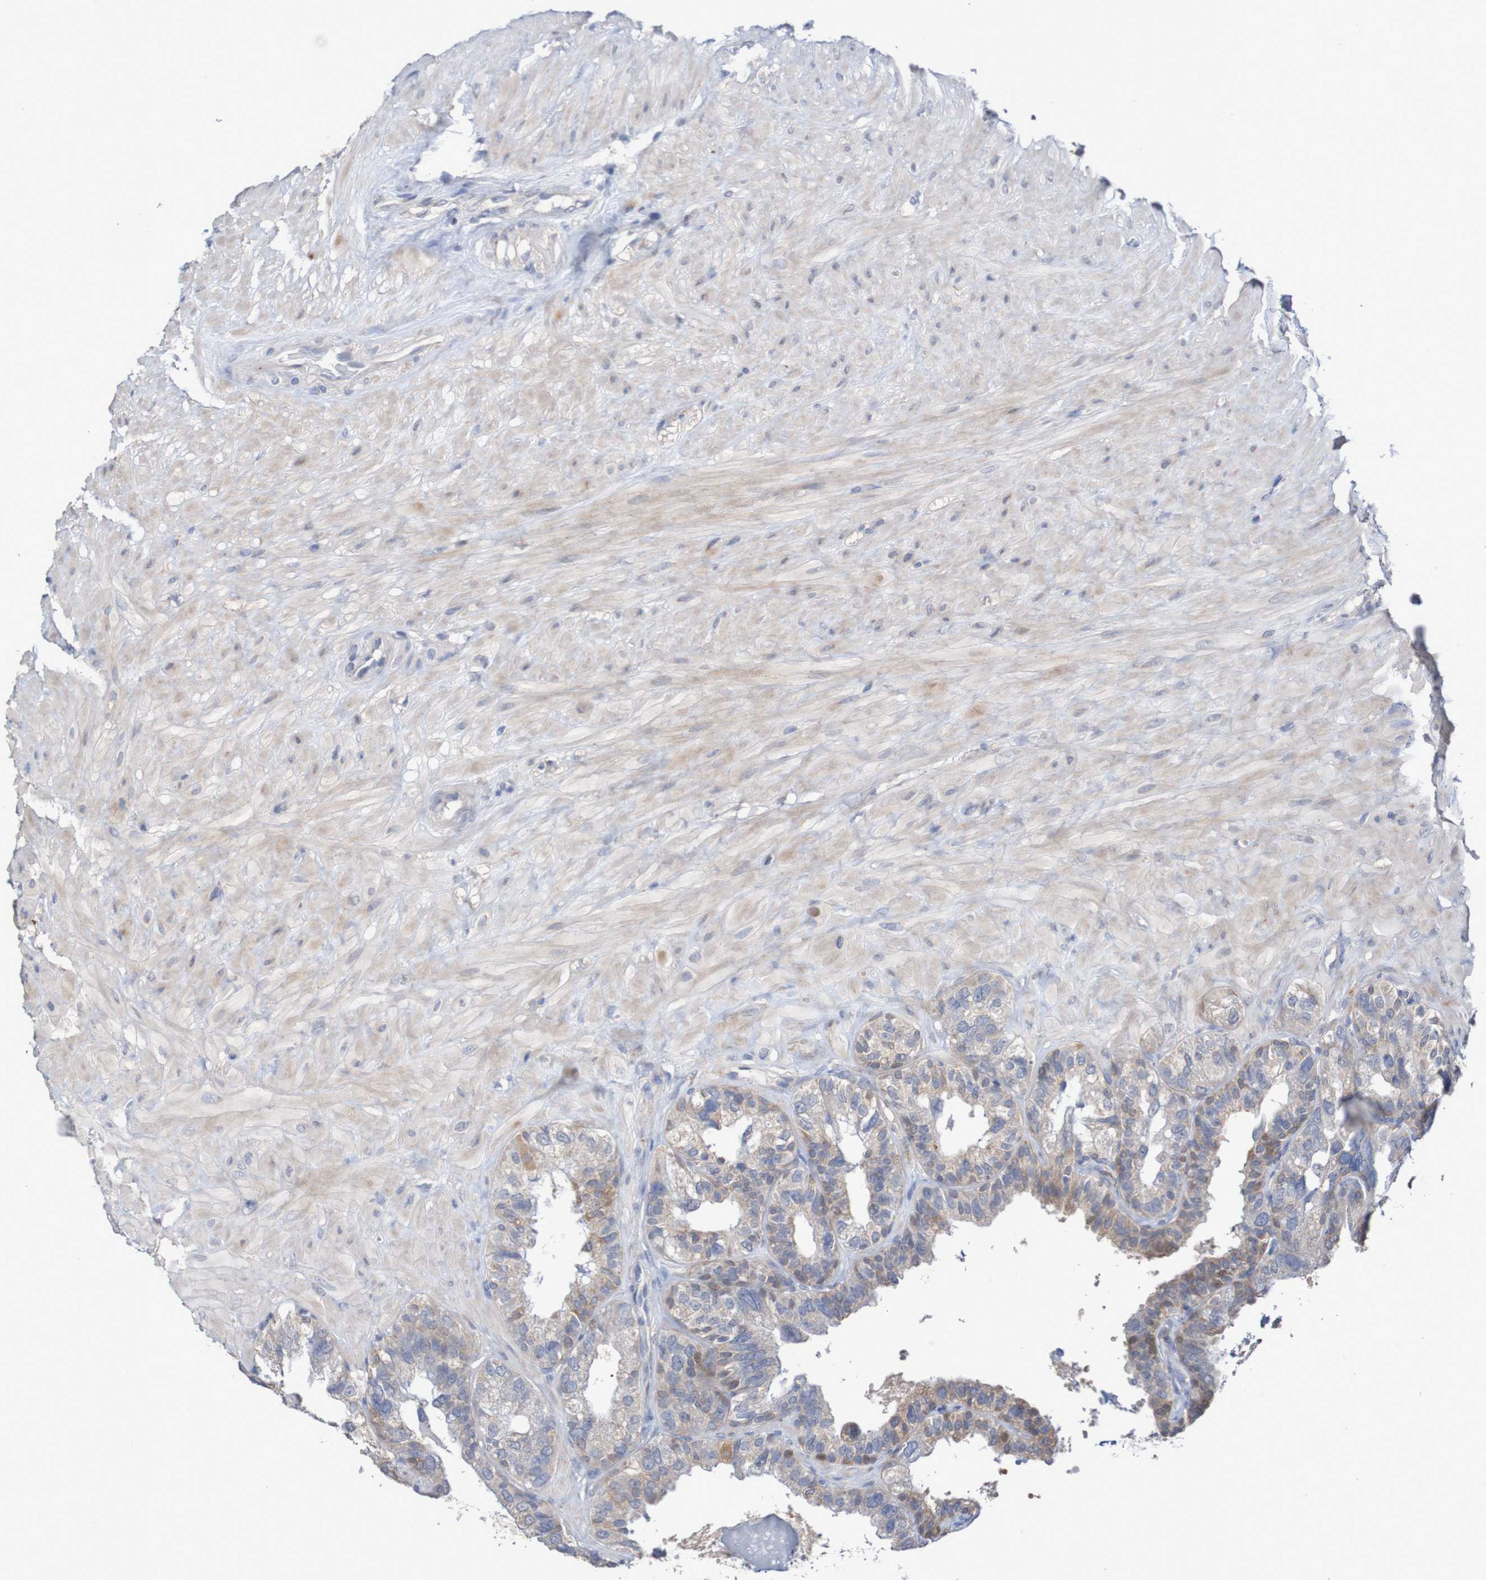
{"staining": {"intensity": "moderate", "quantity": "25%-75%", "location": "cytoplasmic/membranous"}, "tissue": "seminal vesicle", "cell_type": "Glandular cells", "image_type": "normal", "snomed": [{"axis": "morphology", "description": "Normal tissue, NOS"}, {"axis": "topography", "description": "Seminal veicle"}], "caption": "Glandular cells reveal medium levels of moderate cytoplasmic/membranous expression in about 25%-75% of cells in unremarkable human seminal vesicle.", "gene": "C3orf18", "patient": {"sex": "male", "age": 68}}